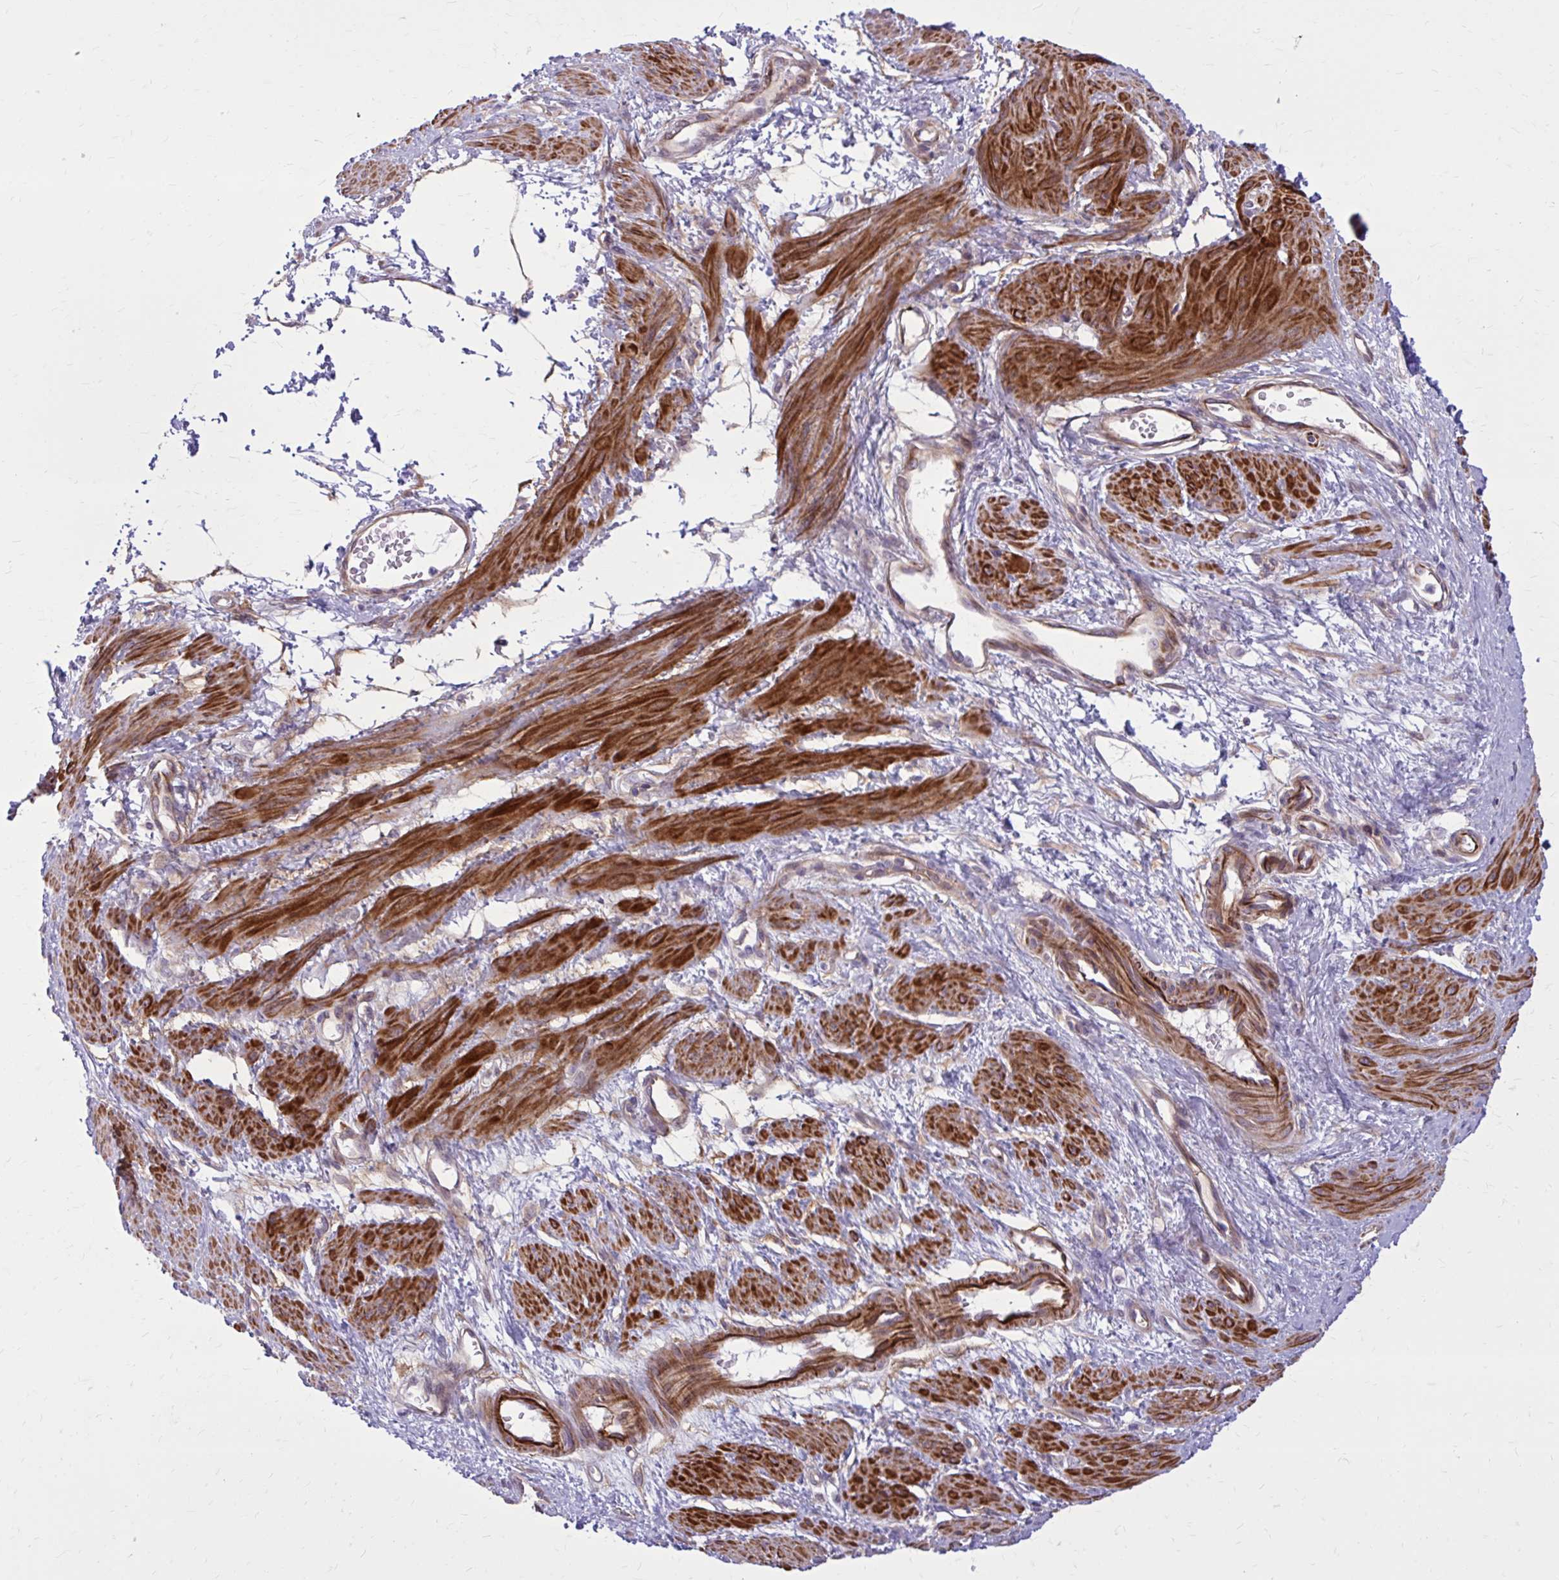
{"staining": {"intensity": "strong", "quantity": ">75%", "location": "cytoplasmic/membranous"}, "tissue": "smooth muscle", "cell_type": "Smooth muscle cells", "image_type": "normal", "snomed": [{"axis": "morphology", "description": "Normal tissue, NOS"}, {"axis": "topography", "description": "Smooth muscle"}, {"axis": "topography", "description": "Uterus"}], "caption": "This micrograph demonstrates immunohistochemistry (IHC) staining of normal smooth muscle, with high strong cytoplasmic/membranous staining in approximately >75% of smooth muscle cells.", "gene": "FAP", "patient": {"sex": "female", "age": 39}}